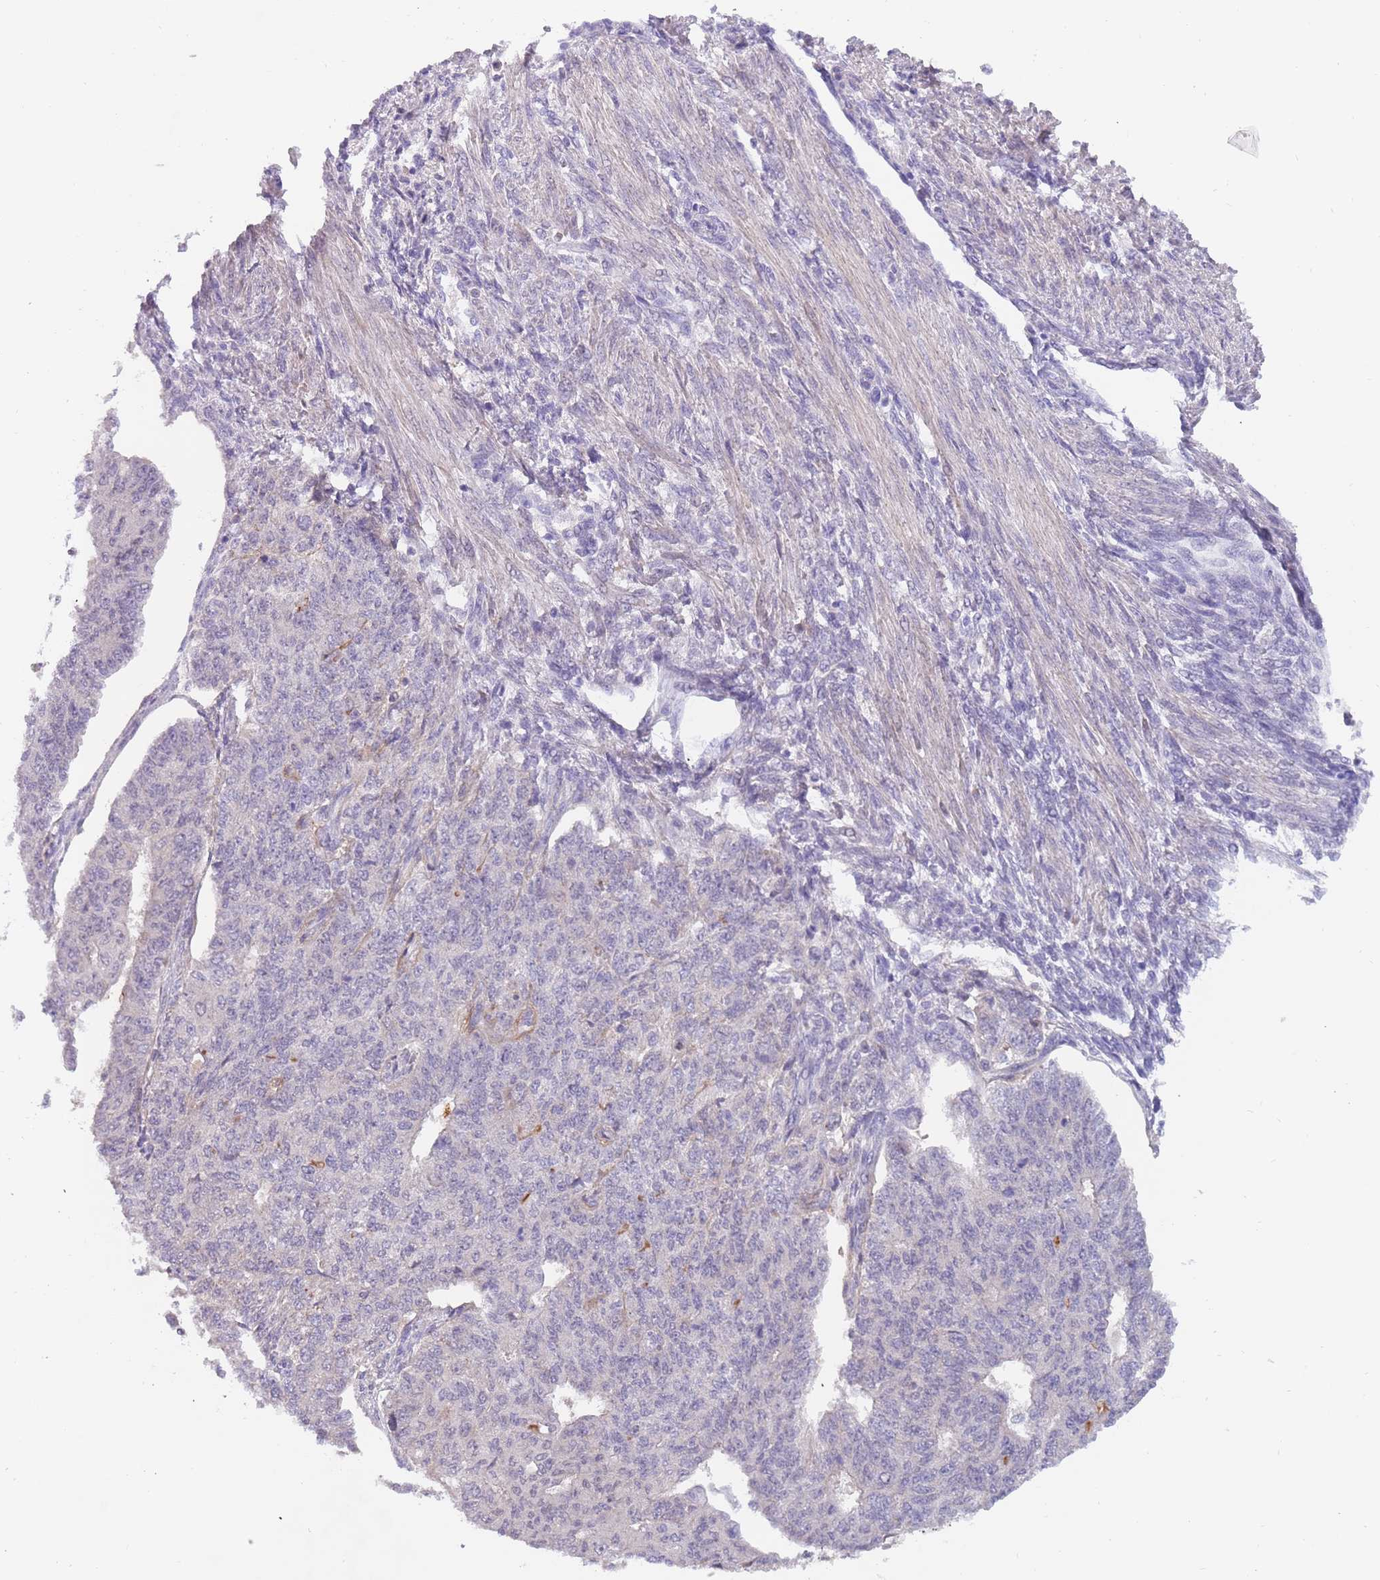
{"staining": {"intensity": "negative", "quantity": "none", "location": "none"}, "tissue": "endometrial cancer", "cell_type": "Tumor cells", "image_type": "cancer", "snomed": [{"axis": "morphology", "description": "Adenocarcinoma, NOS"}, {"axis": "topography", "description": "Endometrium"}], "caption": "IHC micrograph of human endometrial cancer (adenocarcinoma) stained for a protein (brown), which reveals no staining in tumor cells.", "gene": "ZNF746", "patient": {"sex": "female", "age": 32}}